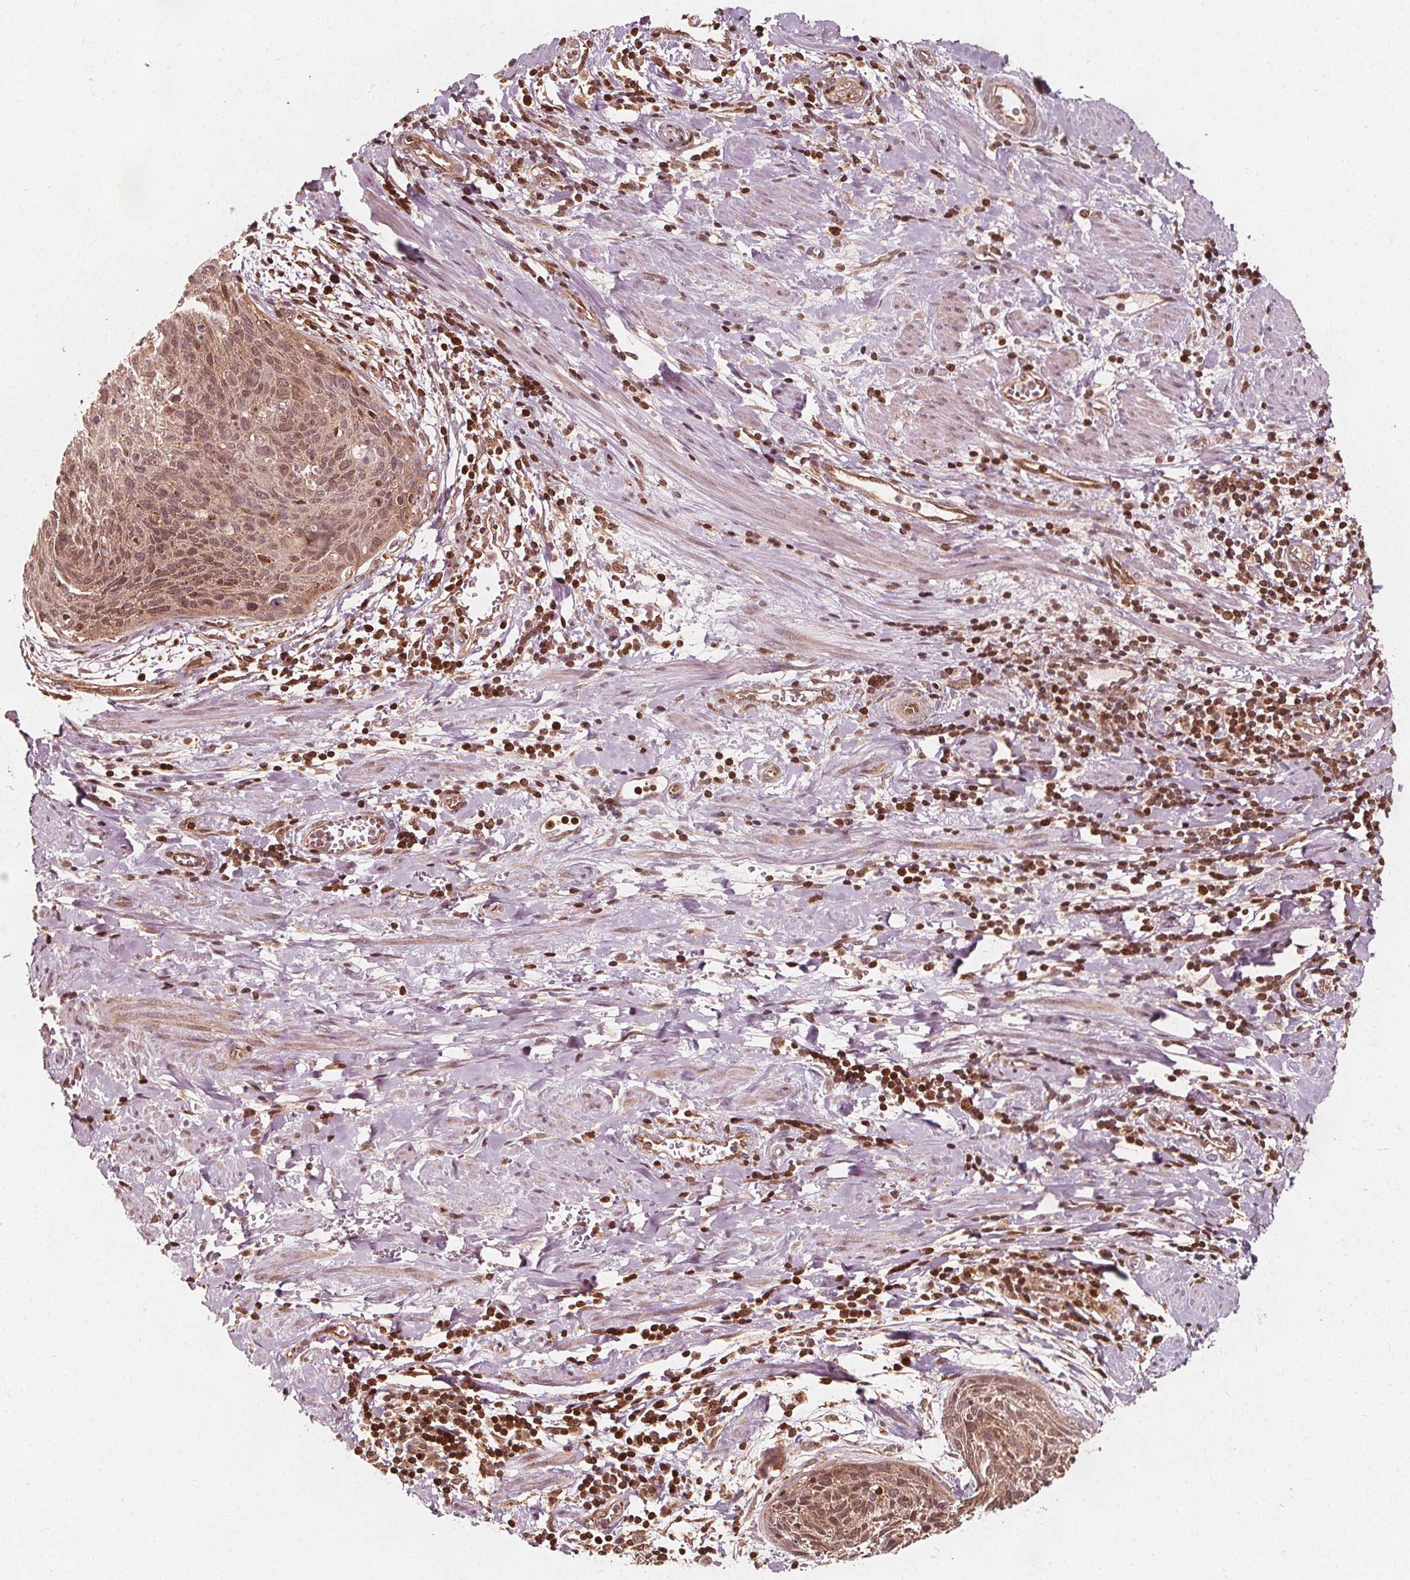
{"staining": {"intensity": "moderate", "quantity": ">75%", "location": "cytoplasmic/membranous,nuclear"}, "tissue": "cervical cancer", "cell_type": "Tumor cells", "image_type": "cancer", "snomed": [{"axis": "morphology", "description": "Squamous cell carcinoma, NOS"}, {"axis": "topography", "description": "Cervix"}], "caption": "Immunohistochemistry (IHC) of cervical cancer (squamous cell carcinoma) shows medium levels of moderate cytoplasmic/membranous and nuclear expression in about >75% of tumor cells.", "gene": "AIP", "patient": {"sex": "female", "age": 55}}